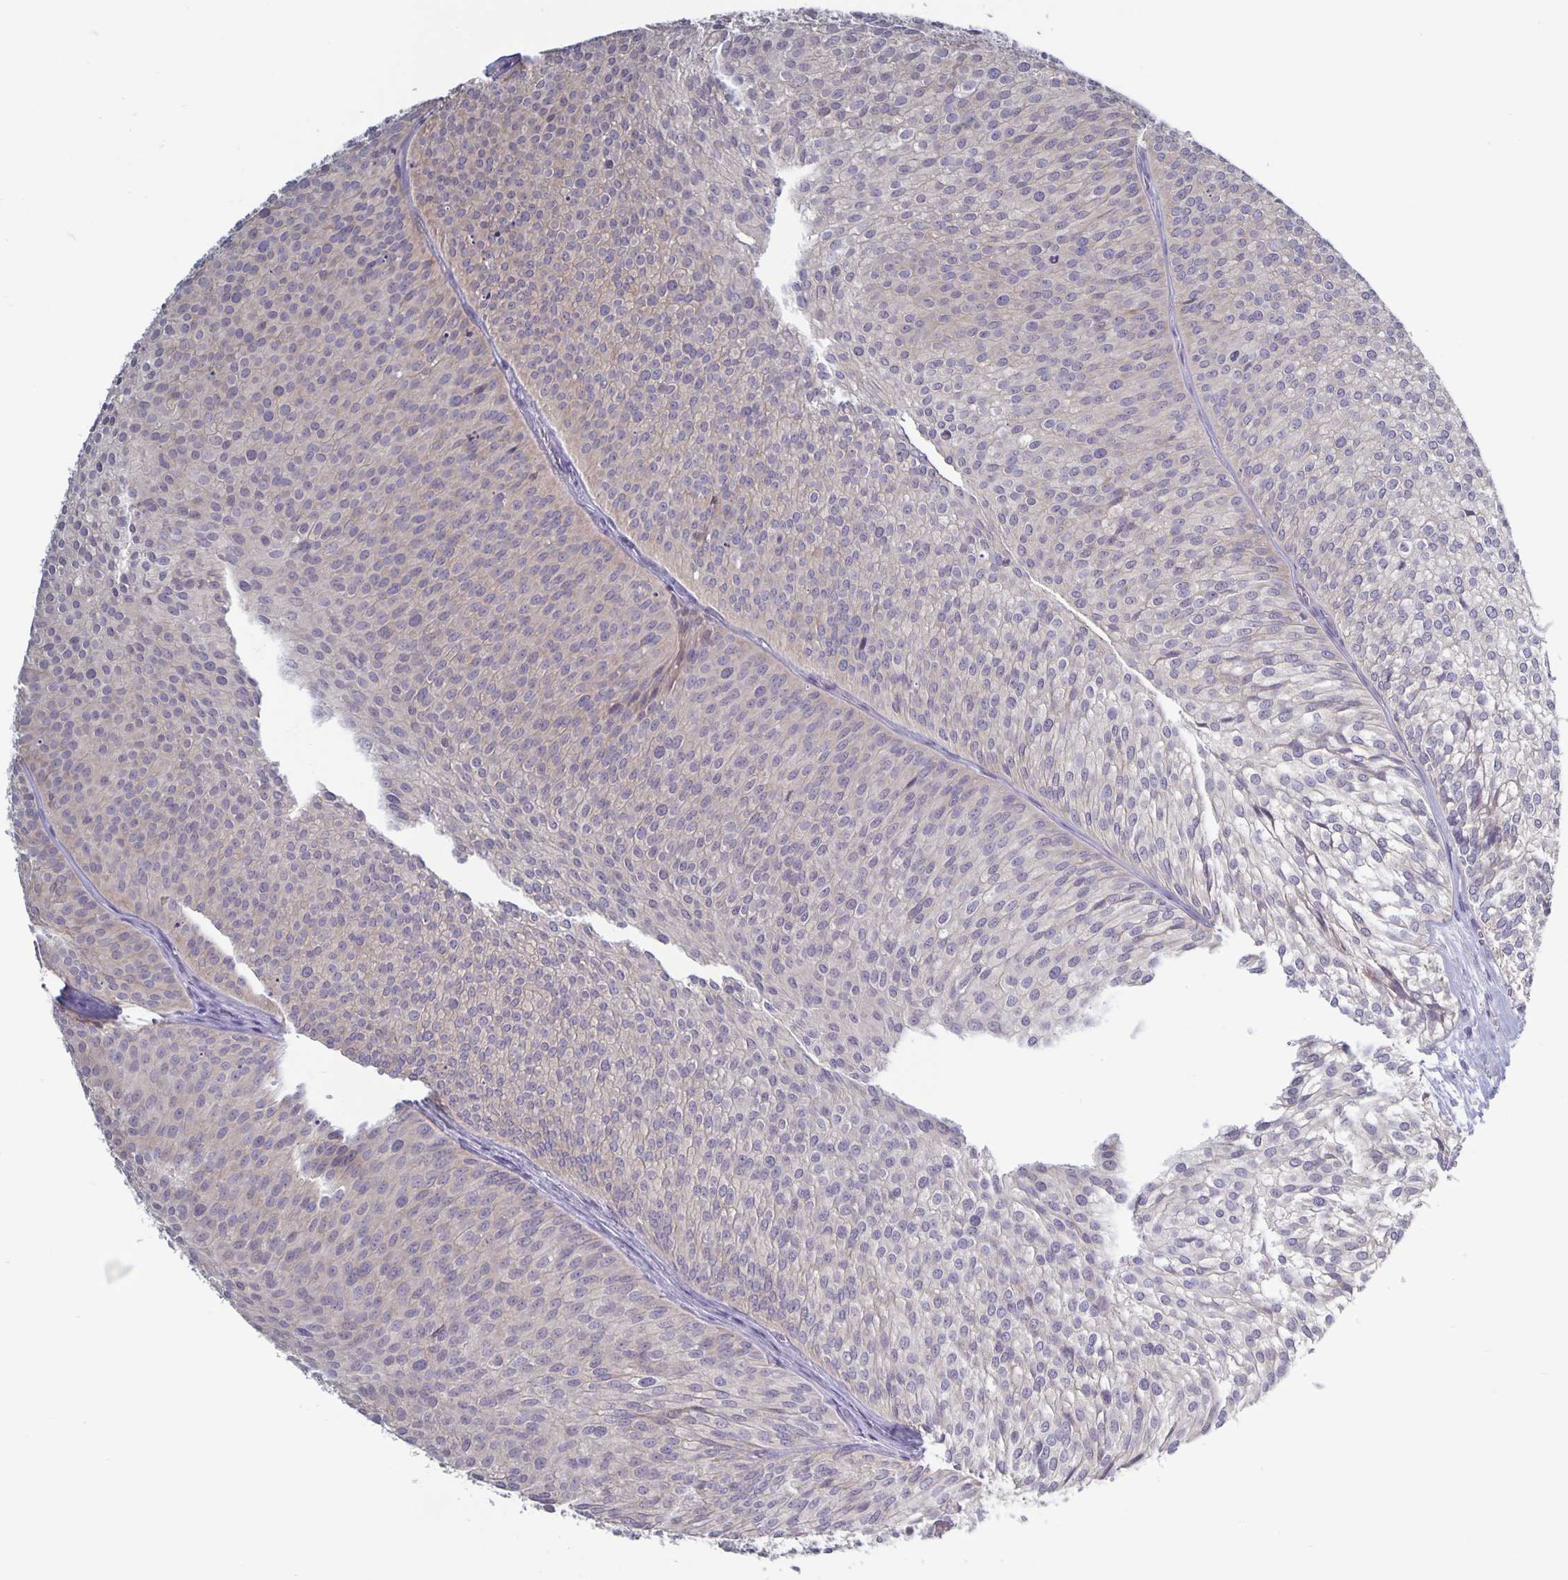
{"staining": {"intensity": "negative", "quantity": "none", "location": "none"}, "tissue": "urothelial cancer", "cell_type": "Tumor cells", "image_type": "cancer", "snomed": [{"axis": "morphology", "description": "Urothelial carcinoma, Low grade"}, {"axis": "topography", "description": "Urinary bladder"}], "caption": "IHC of low-grade urothelial carcinoma exhibits no staining in tumor cells.", "gene": "PLCB3", "patient": {"sex": "male", "age": 91}}